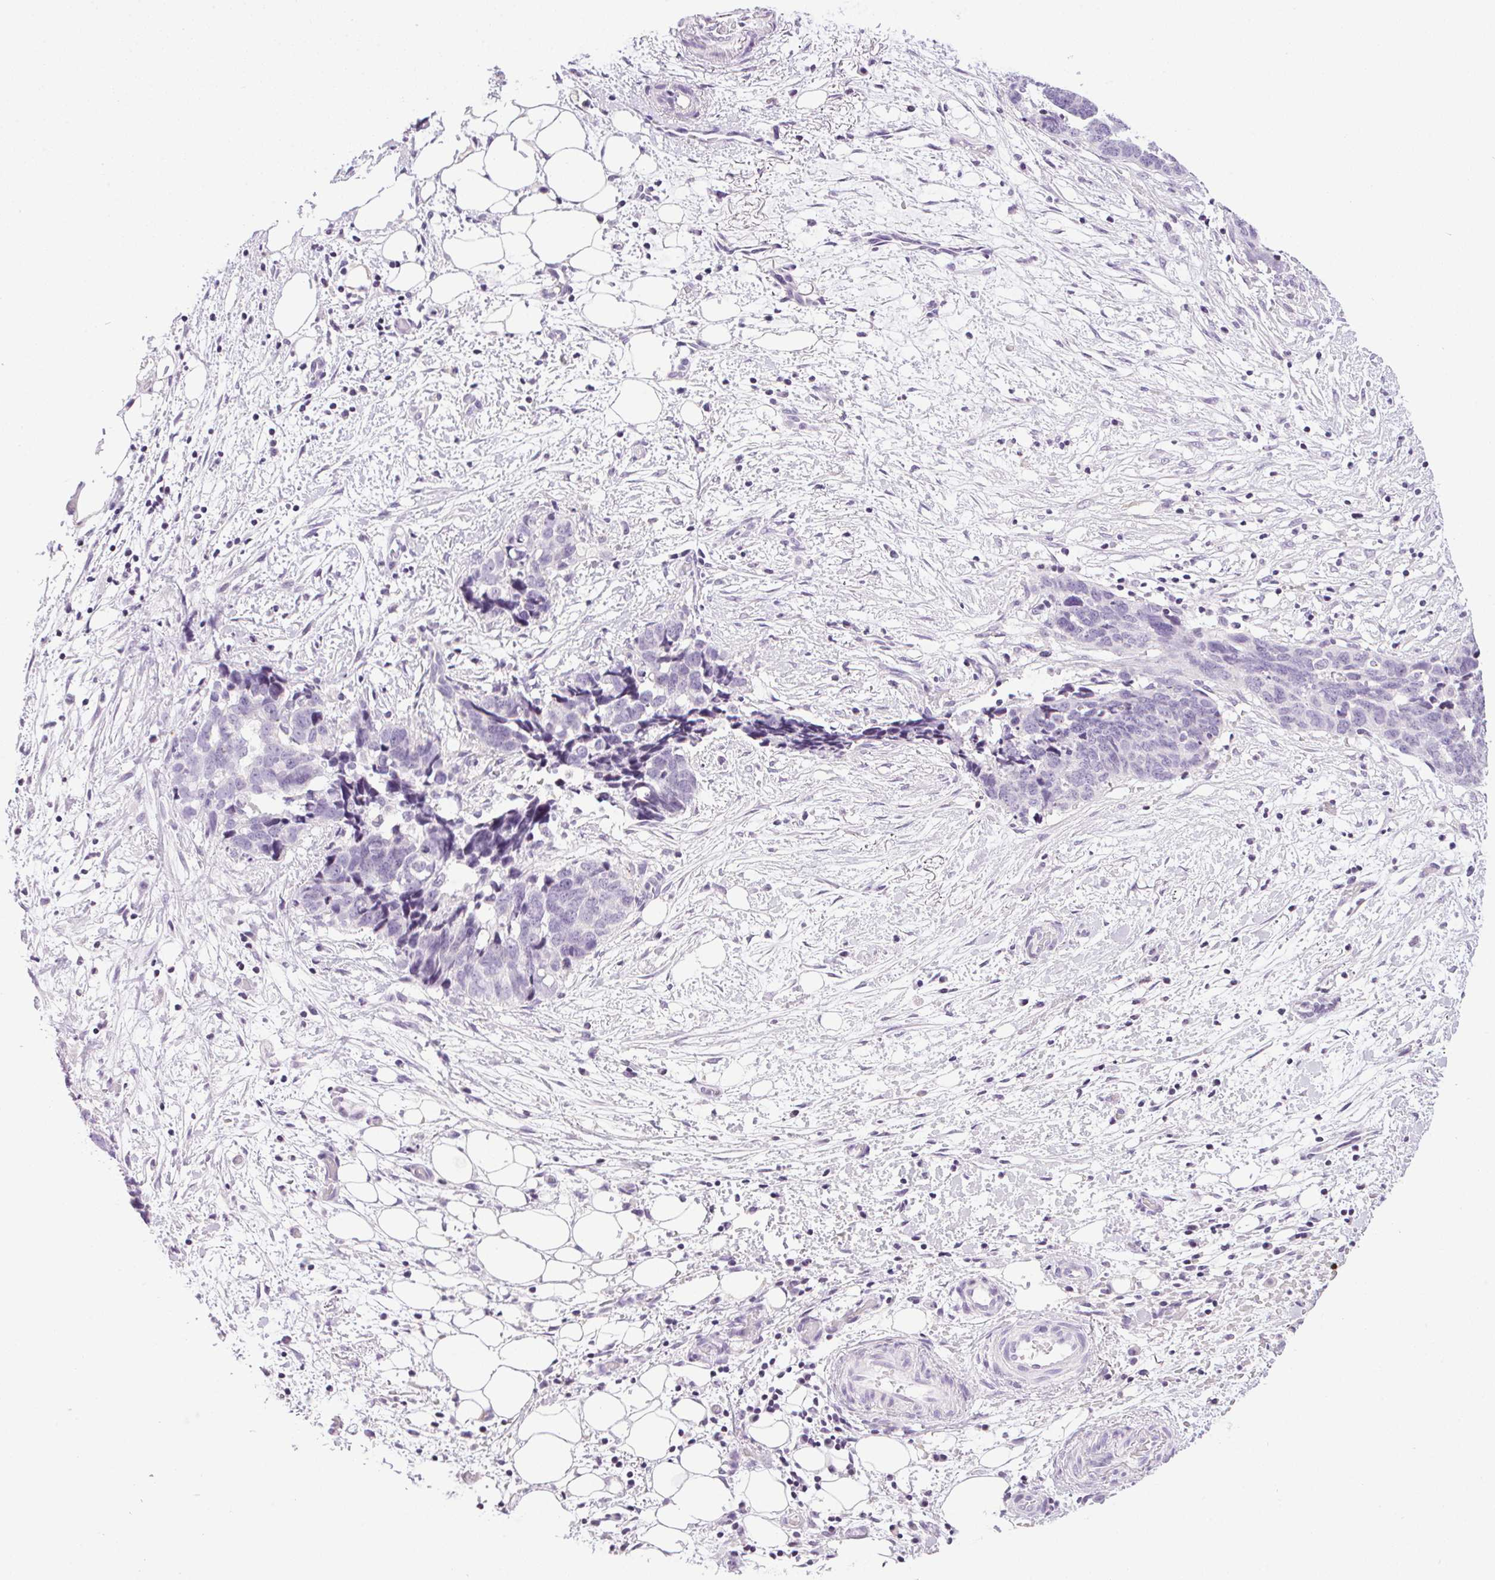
{"staining": {"intensity": "negative", "quantity": "none", "location": "none"}, "tissue": "ovarian cancer", "cell_type": "Tumor cells", "image_type": "cancer", "snomed": [{"axis": "morphology", "description": "Cystadenocarcinoma, serous, NOS"}, {"axis": "topography", "description": "Ovary"}], "caption": "Tumor cells are negative for protein expression in human ovarian cancer (serous cystadenocarcinoma).", "gene": "TMEM88B", "patient": {"sex": "female", "age": 69}}